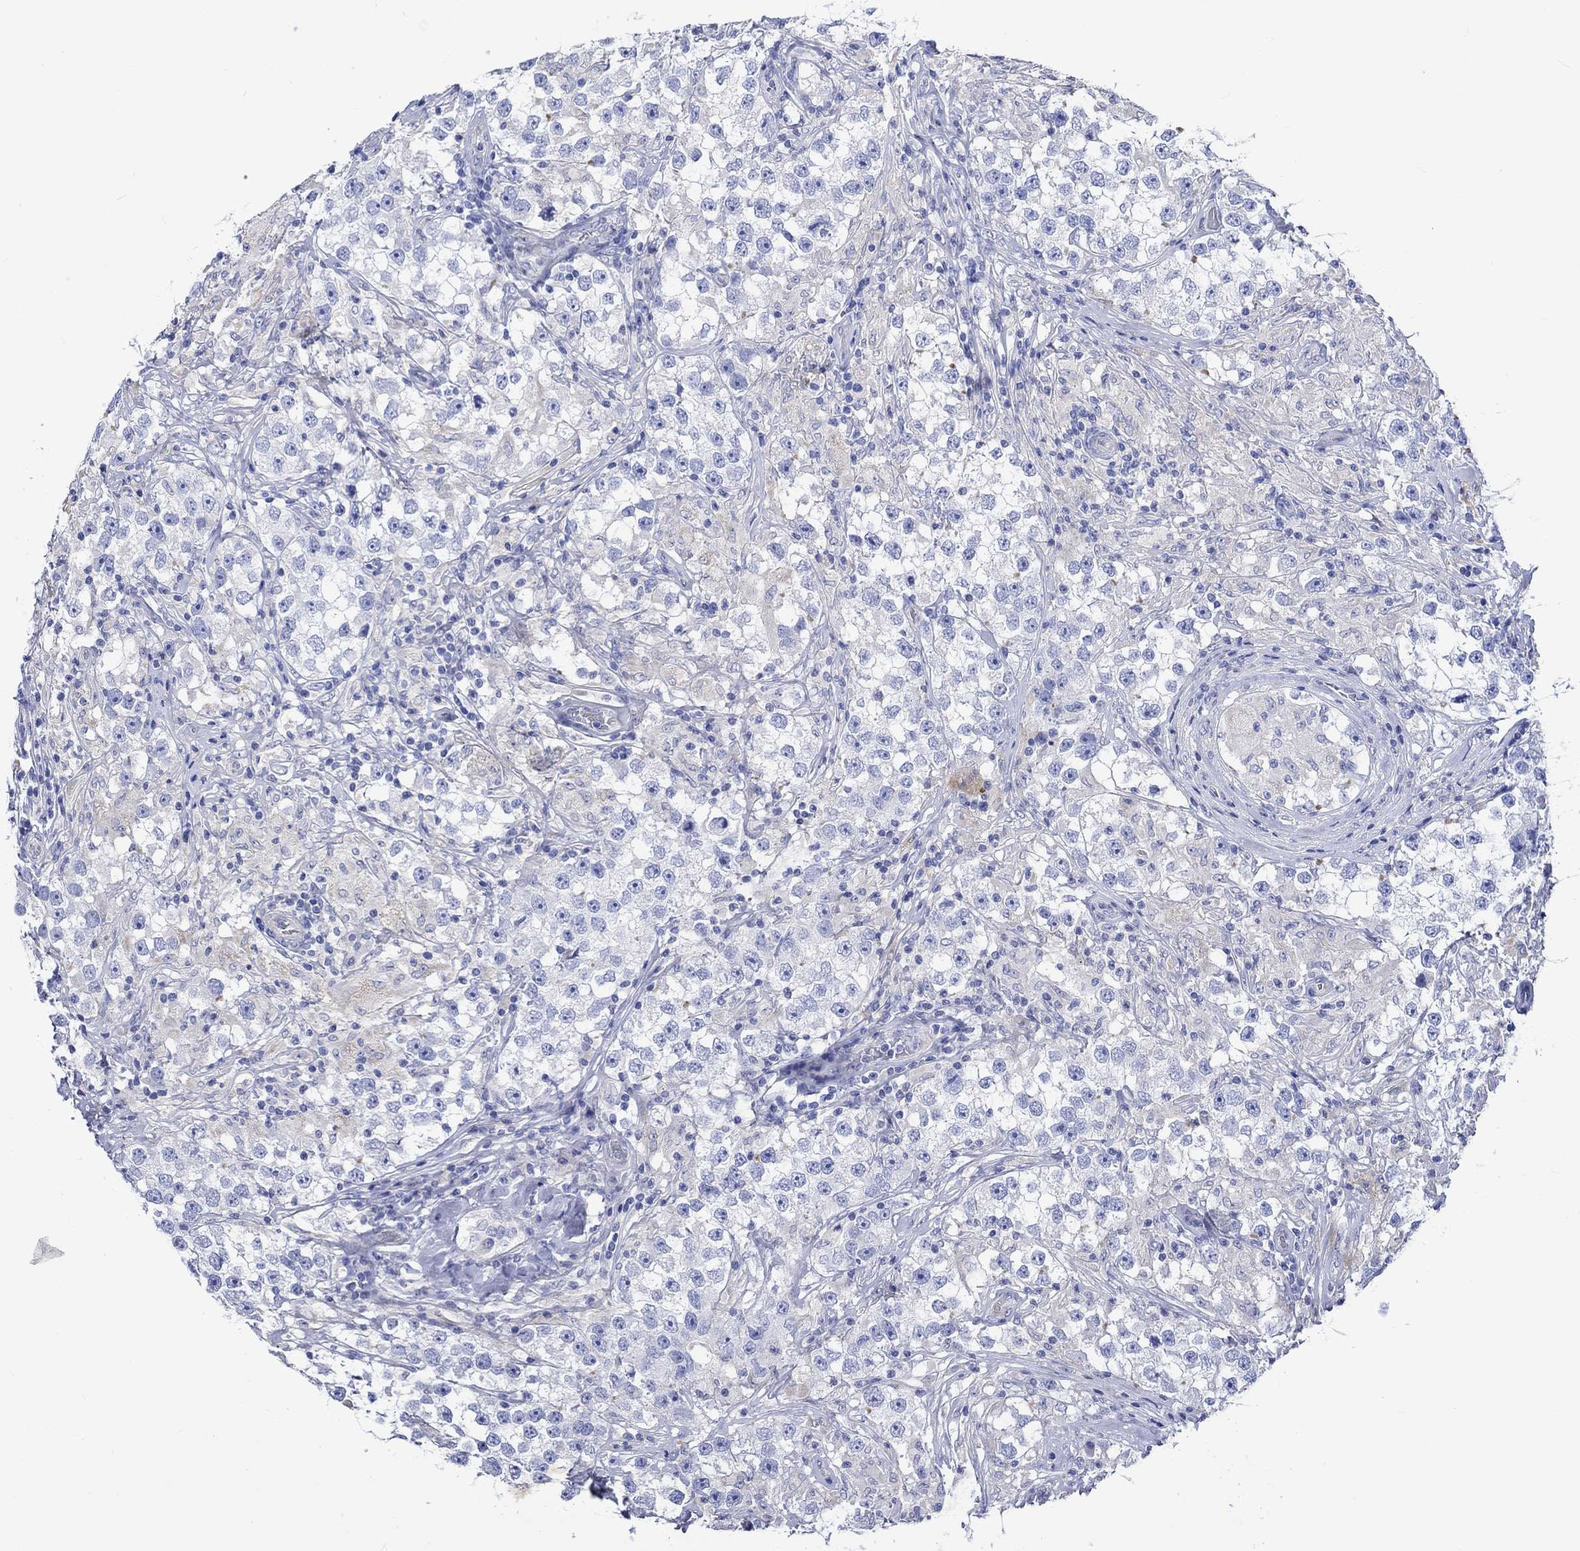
{"staining": {"intensity": "negative", "quantity": "none", "location": "none"}, "tissue": "testis cancer", "cell_type": "Tumor cells", "image_type": "cancer", "snomed": [{"axis": "morphology", "description": "Seminoma, NOS"}, {"axis": "topography", "description": "Testis"}], "caption": "Immunohistochemistry (IHC) of human testis cancer (seminoma) exhibits no positivity in tumor cells.", "gene": "NRIP3", "patient": {"sex": "male", "age": 46}}